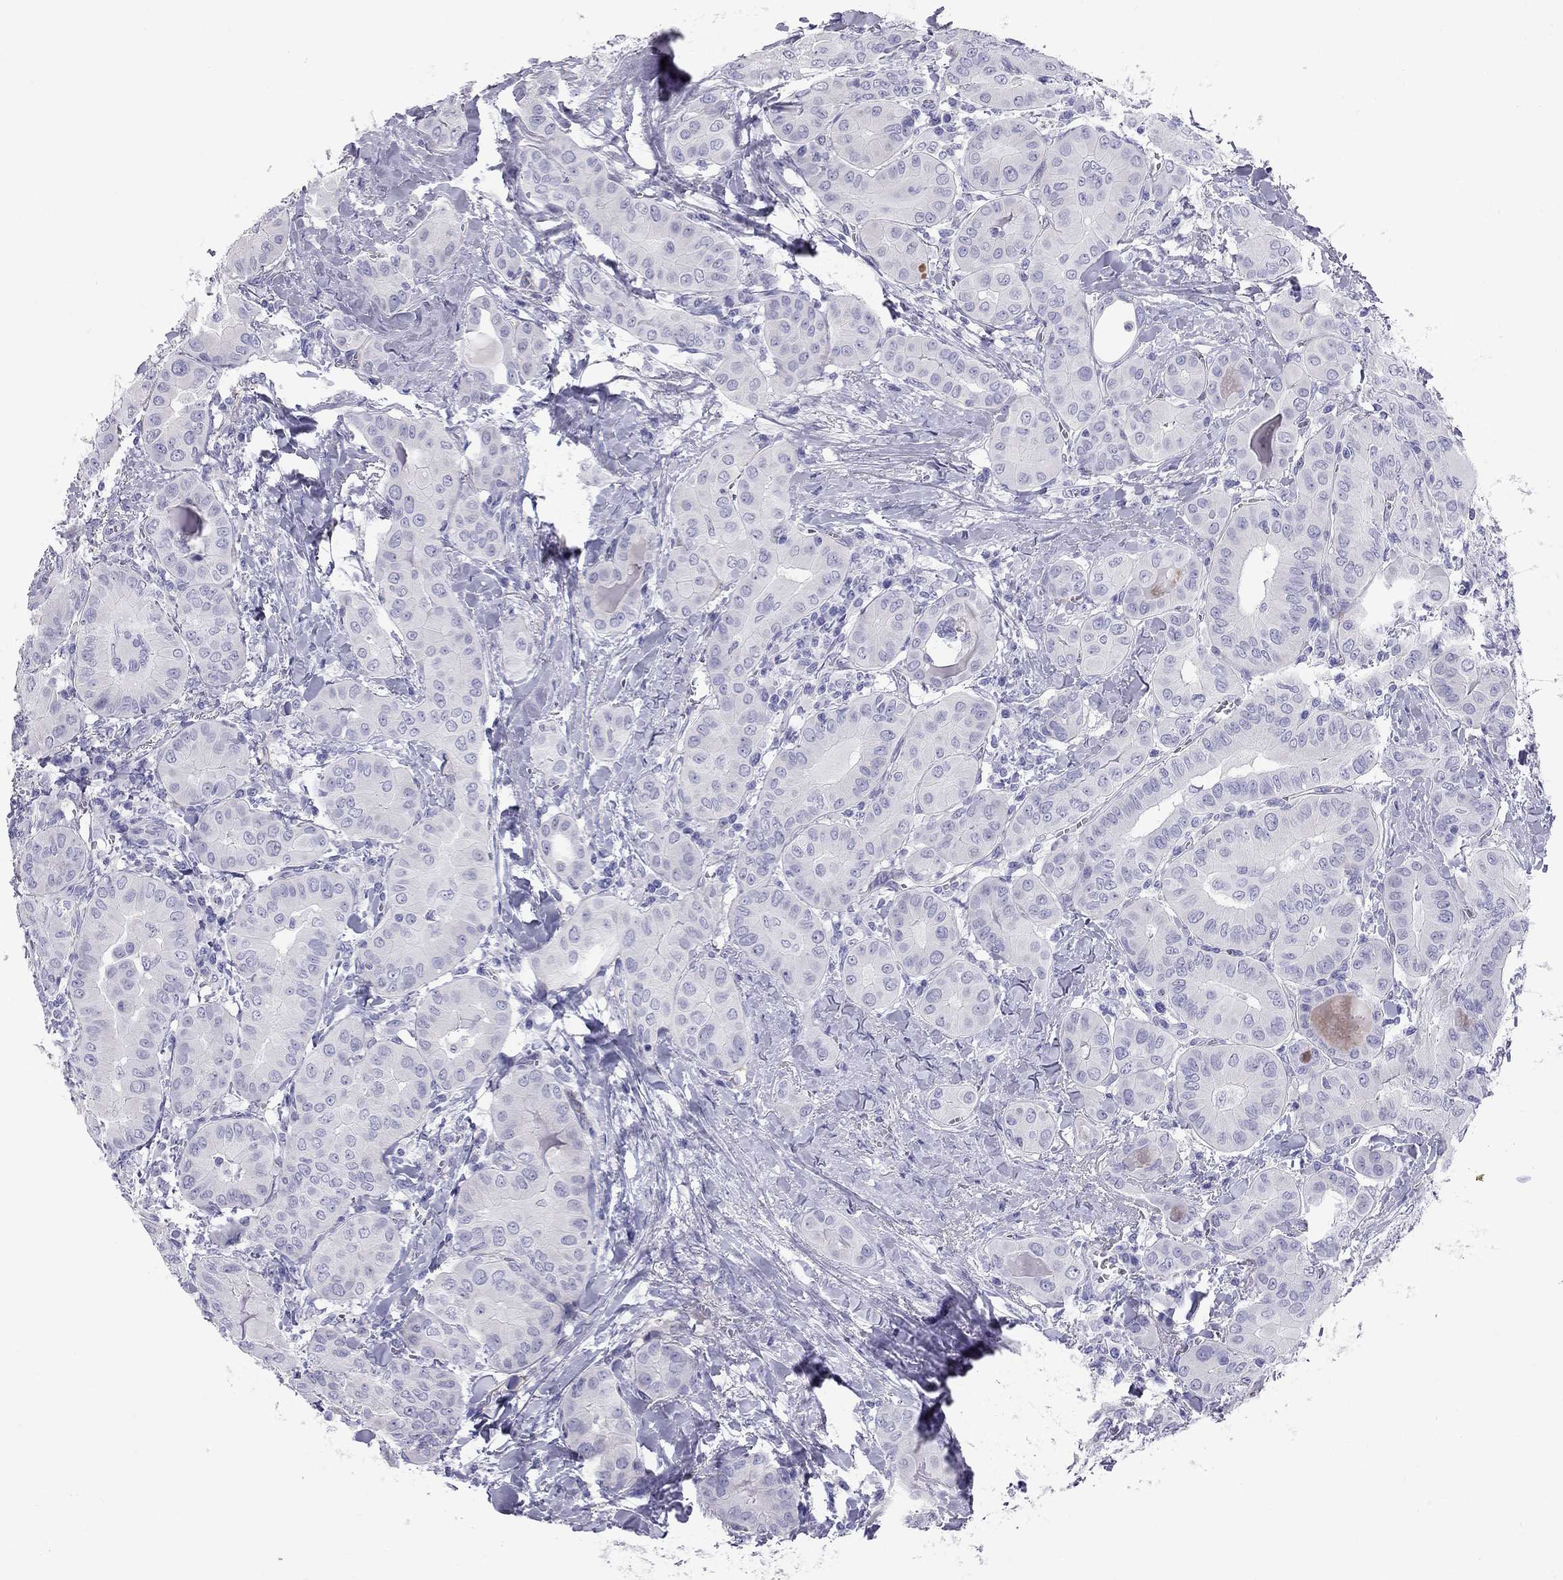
{"staining": {"intensity": "negative", "quantity": "none", "location": "none"}, "tissue": "thyroid cancer", "cell_type": "Tumor cells", "image_type": "cancer", "snomed": [{"axis": "morphology", "description": "Papillary adenocarcinoma, NOS"}, {"axis": "topography", "description": "Thyroid gland"}], "caption": "Immunohistochemical staining of human papillary adenocarcinoma (thyroid) reveals no significant staining in tumor cells. (Immunohistochemistry, brightfield microscopy, high magnification).", "gene": "FSCN3", "patient": {"sex": "female", "age": 37}}